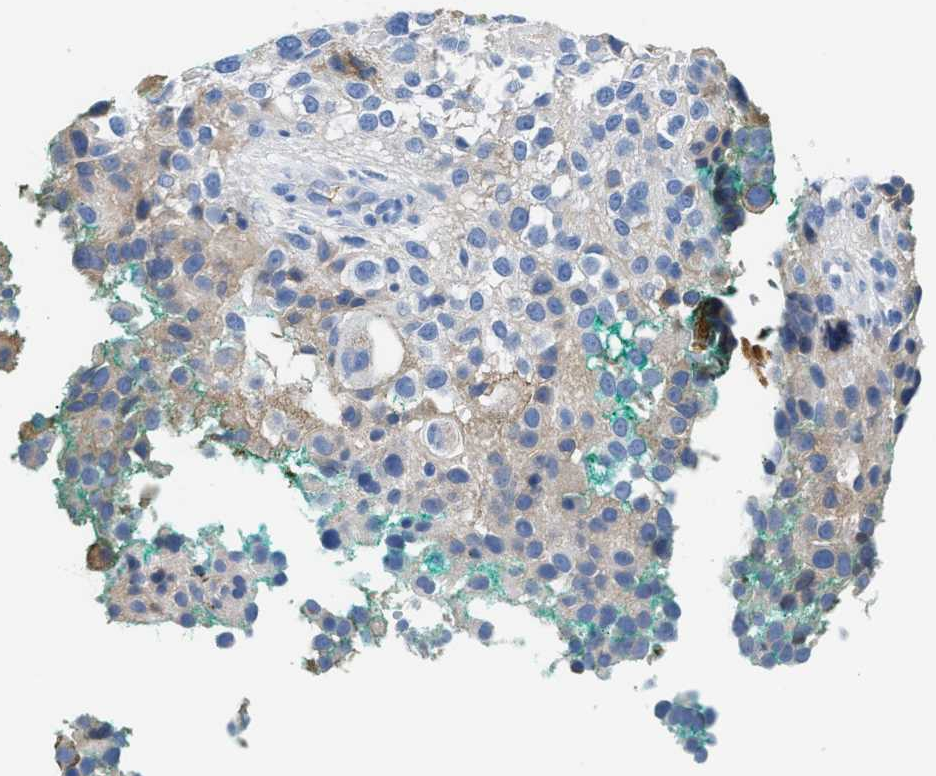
{"staining": {"intensity": "weak", "quantity": "<25%", "location": "cytoplasmic/membranous"}, "tissue": "melanoma", "cell_type": "Tumor cells", "image_type": "cancer", "snomed": [{"axis": "morphology", "description": "Necrosis, NOS"}, {"axis": "morphology", "description": "Malignant melanoma, NOS"}, {"axis": "topography", "description": "Skin"}], "caption": "This is a image of immunohistochemistry (IHC) staining of melanoma, which shows no positivity in tumor cells.", "gene": "GC", "patient": {"sex": "female", "age": 87}}